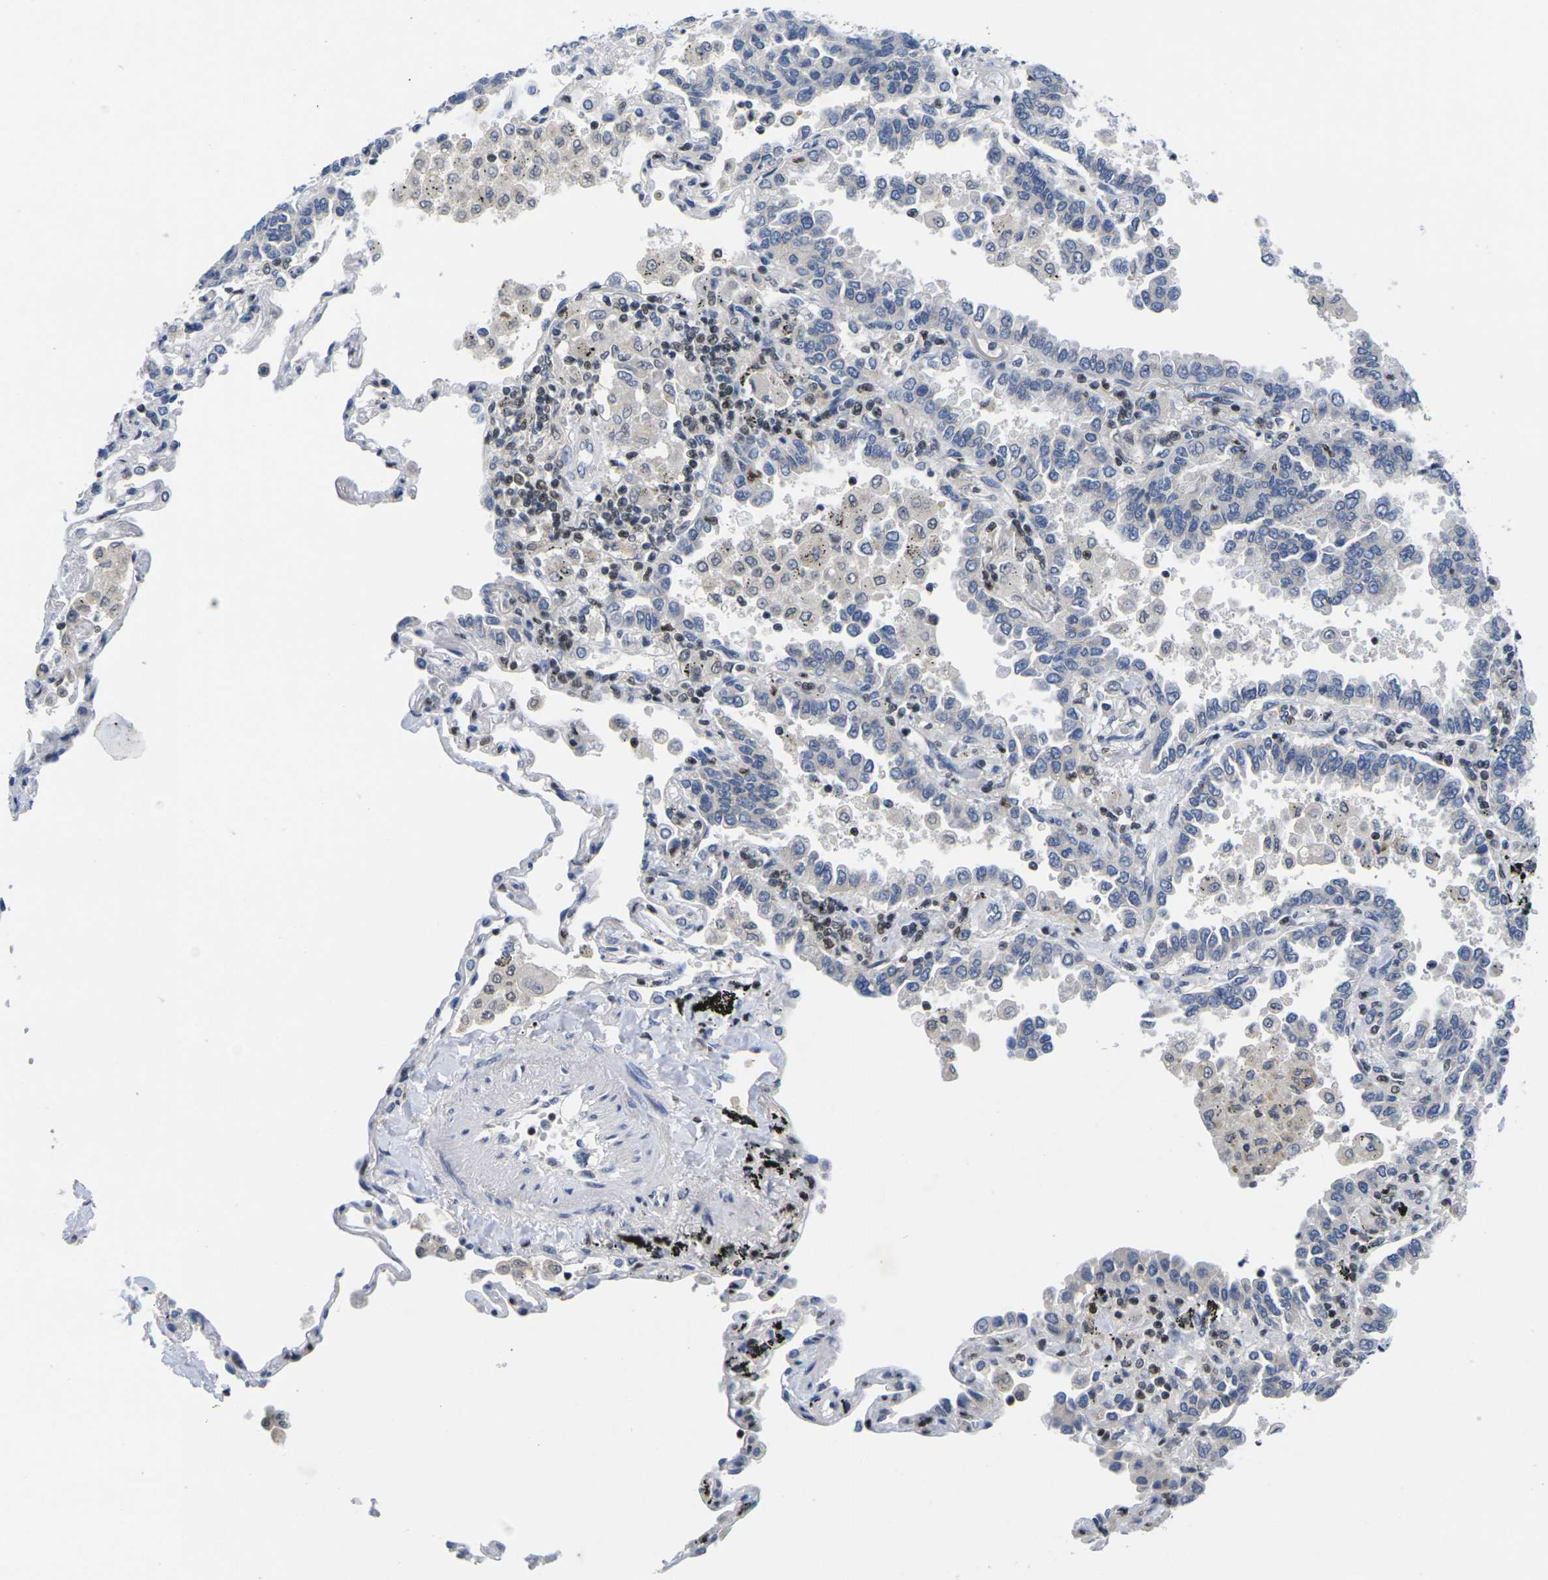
{"staining": {"intensity": "negative", "quantity": "none", "location": "none"}, "tissue": "lung cancer", "cell_type": "Tumor cells", "image_type": "cancer", "snomed": [{"axis": "morphology", "description": "Normal tissue, NOS"}, {"axis": "morphology", "description": "Adenocarcinoma, NOS"}, {"axis": "topography", "description": "Lung"}], "caption": "IHC of human lung cancer (adenocarcinoma) displays no positivity in tumor cells.", "gene": "IKZF1", "patient": {"sex": "male", "age": 59}}